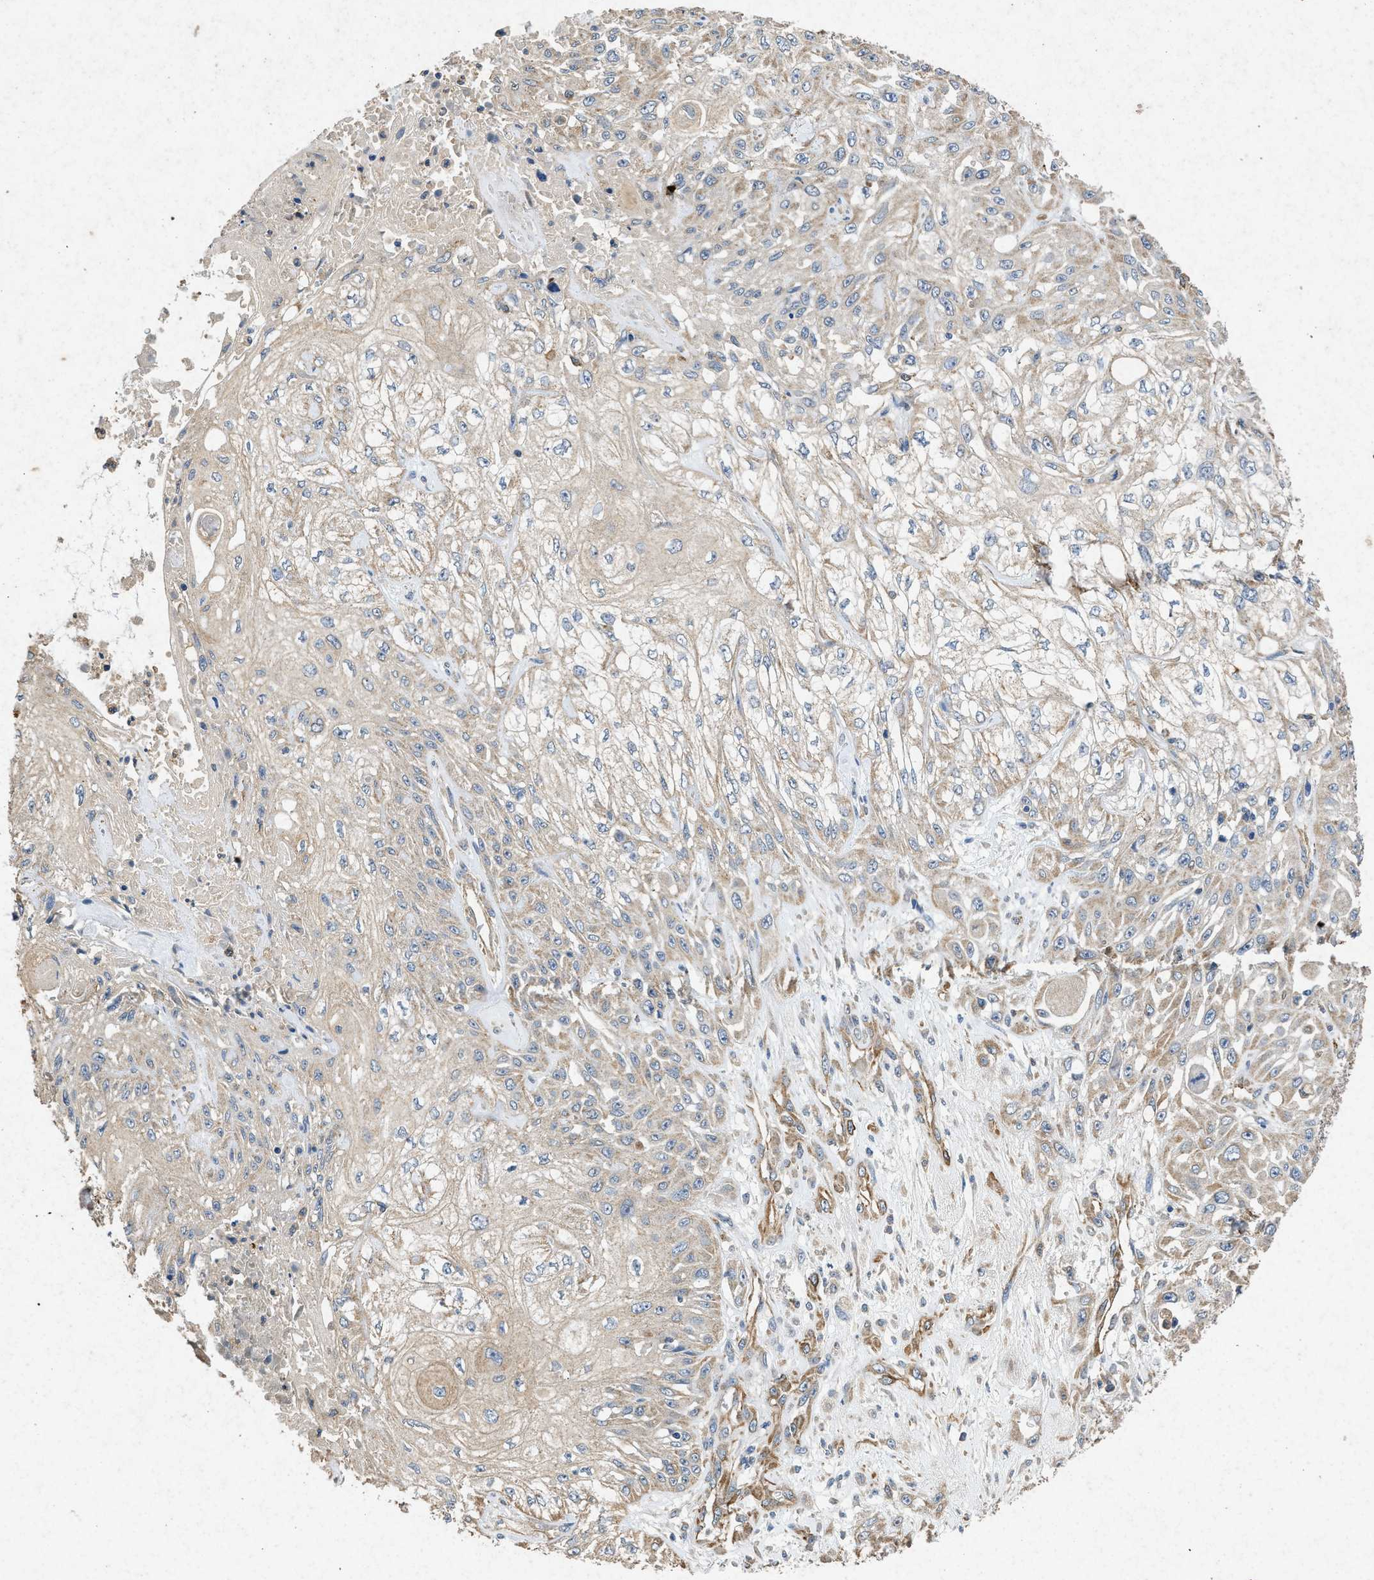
{"staining": {"intensity": "weak", "quantity": "25%-75%", "location": "cytoplasmic/membranous"}, "tissue": "skin cancer", "cell_type": "Tumor cells", "image_type": "cancer", "snomed": [{"axis": "morphology", "description": "Squamous cell carcinoma, NOS"}, {"axis": "morphology", "description": "Squamous cell carcinoma, metastatic, NOS"}, {"axis": "topography", "description": "Skin"}, {"axis": "topography", "description": "Lymph node"}], "caption": "Skin cancer stained for a protein shows weak cytoplasmic/membranous positivity in tumor cells. (DAB (3,3'-diaminobenzidine) = brown stain, brightfield microscopy at high magnification).", "gene": "CDK15", "patient": {"sex": "male", "age": 75}}